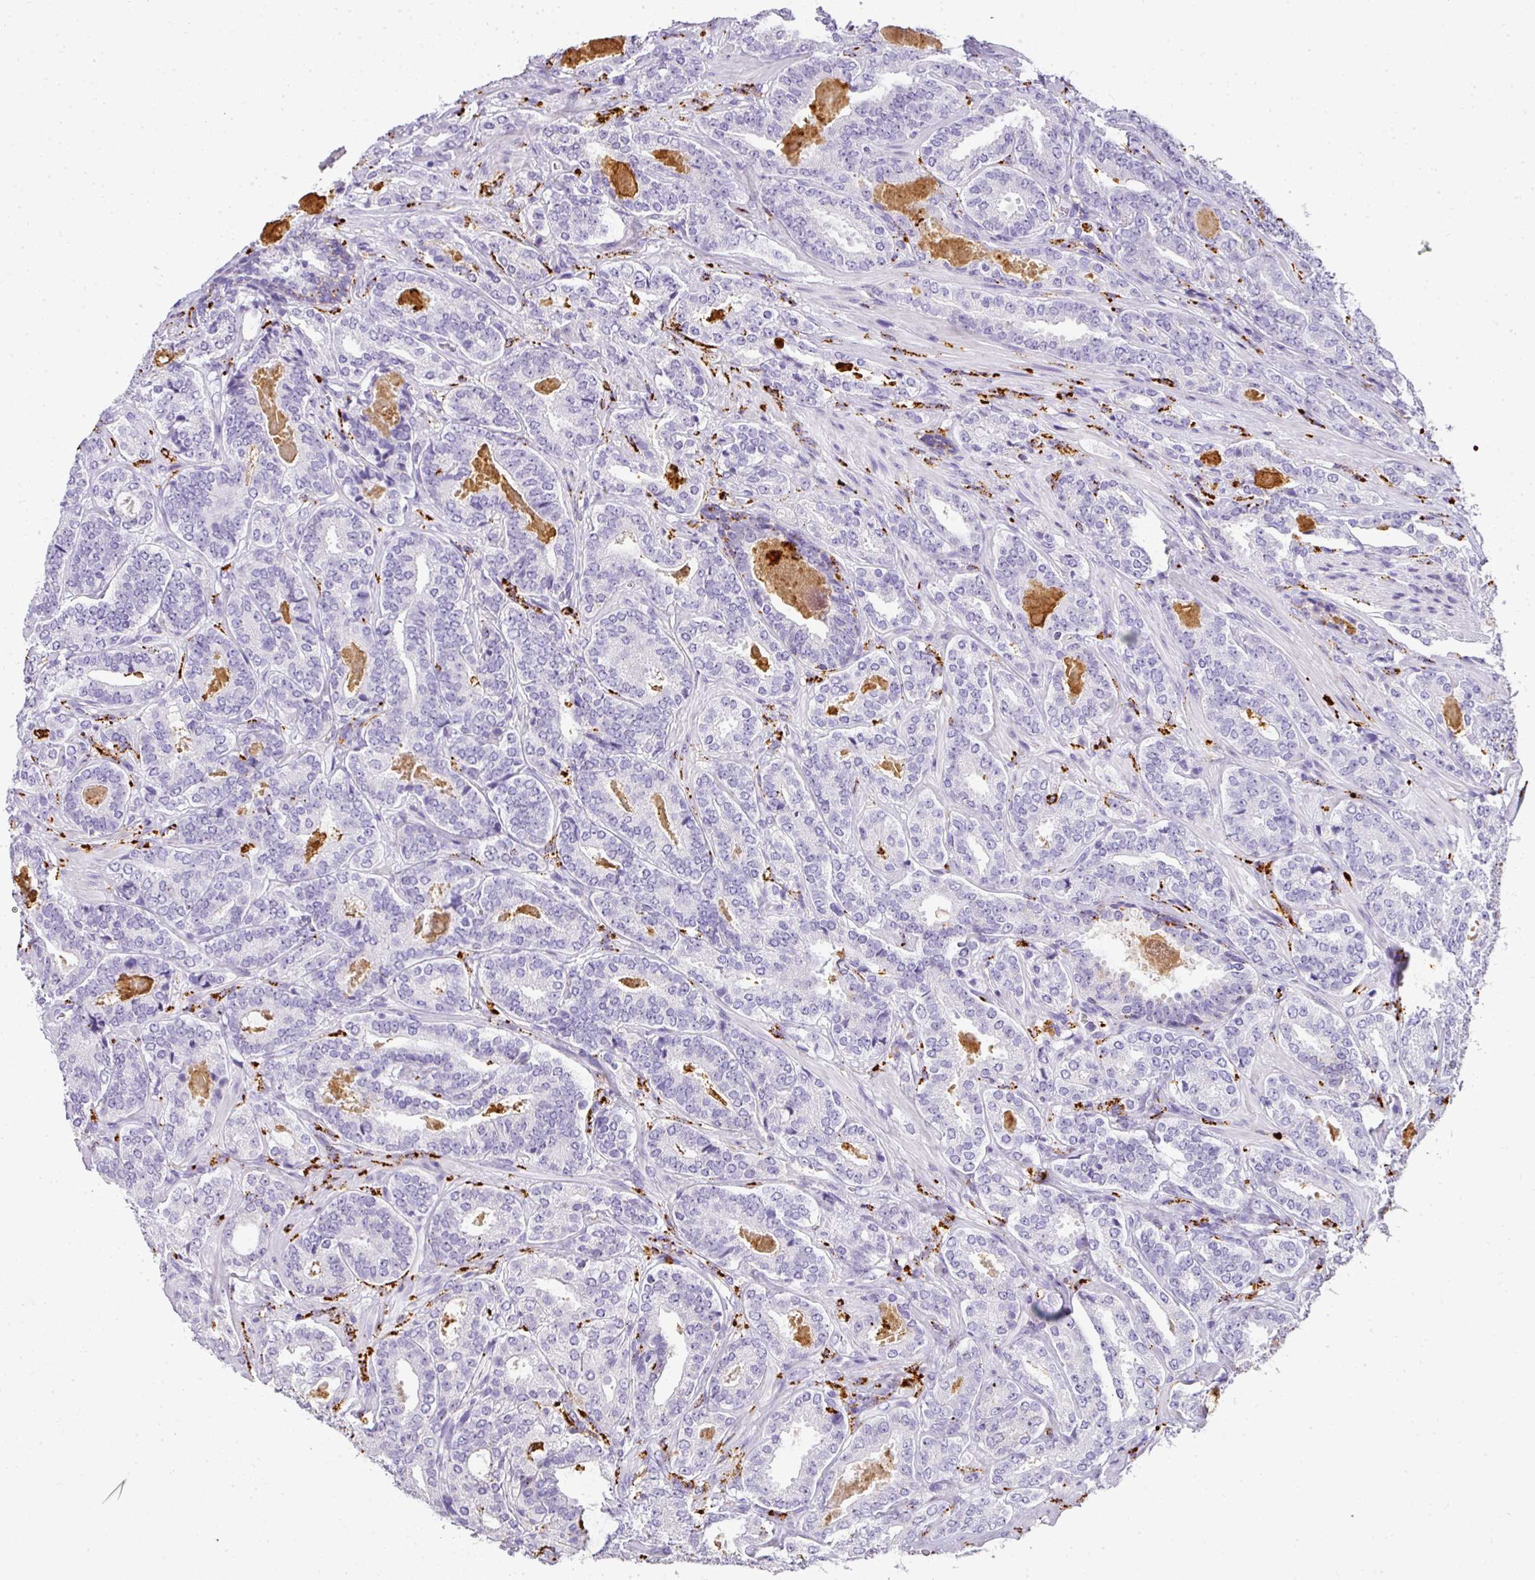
{"staining": {"intensity": "negative", "quantity": "none", "location": "none"}, "tissue": "prostate cancer", "cell_type": "Tumor cells", "image_type": "cancer", "snomed": [{"axis": "morphology", "description": "Adenocarcinoma, High grade"}, {"axis": "topography", "description": "Prostate"}], "caption": "There is no significant staining in tumor cells of high-grade adenocarcinoma (prostate).", "gene": "MMACHC", "patient": {"sex": "male", "age": 65}}